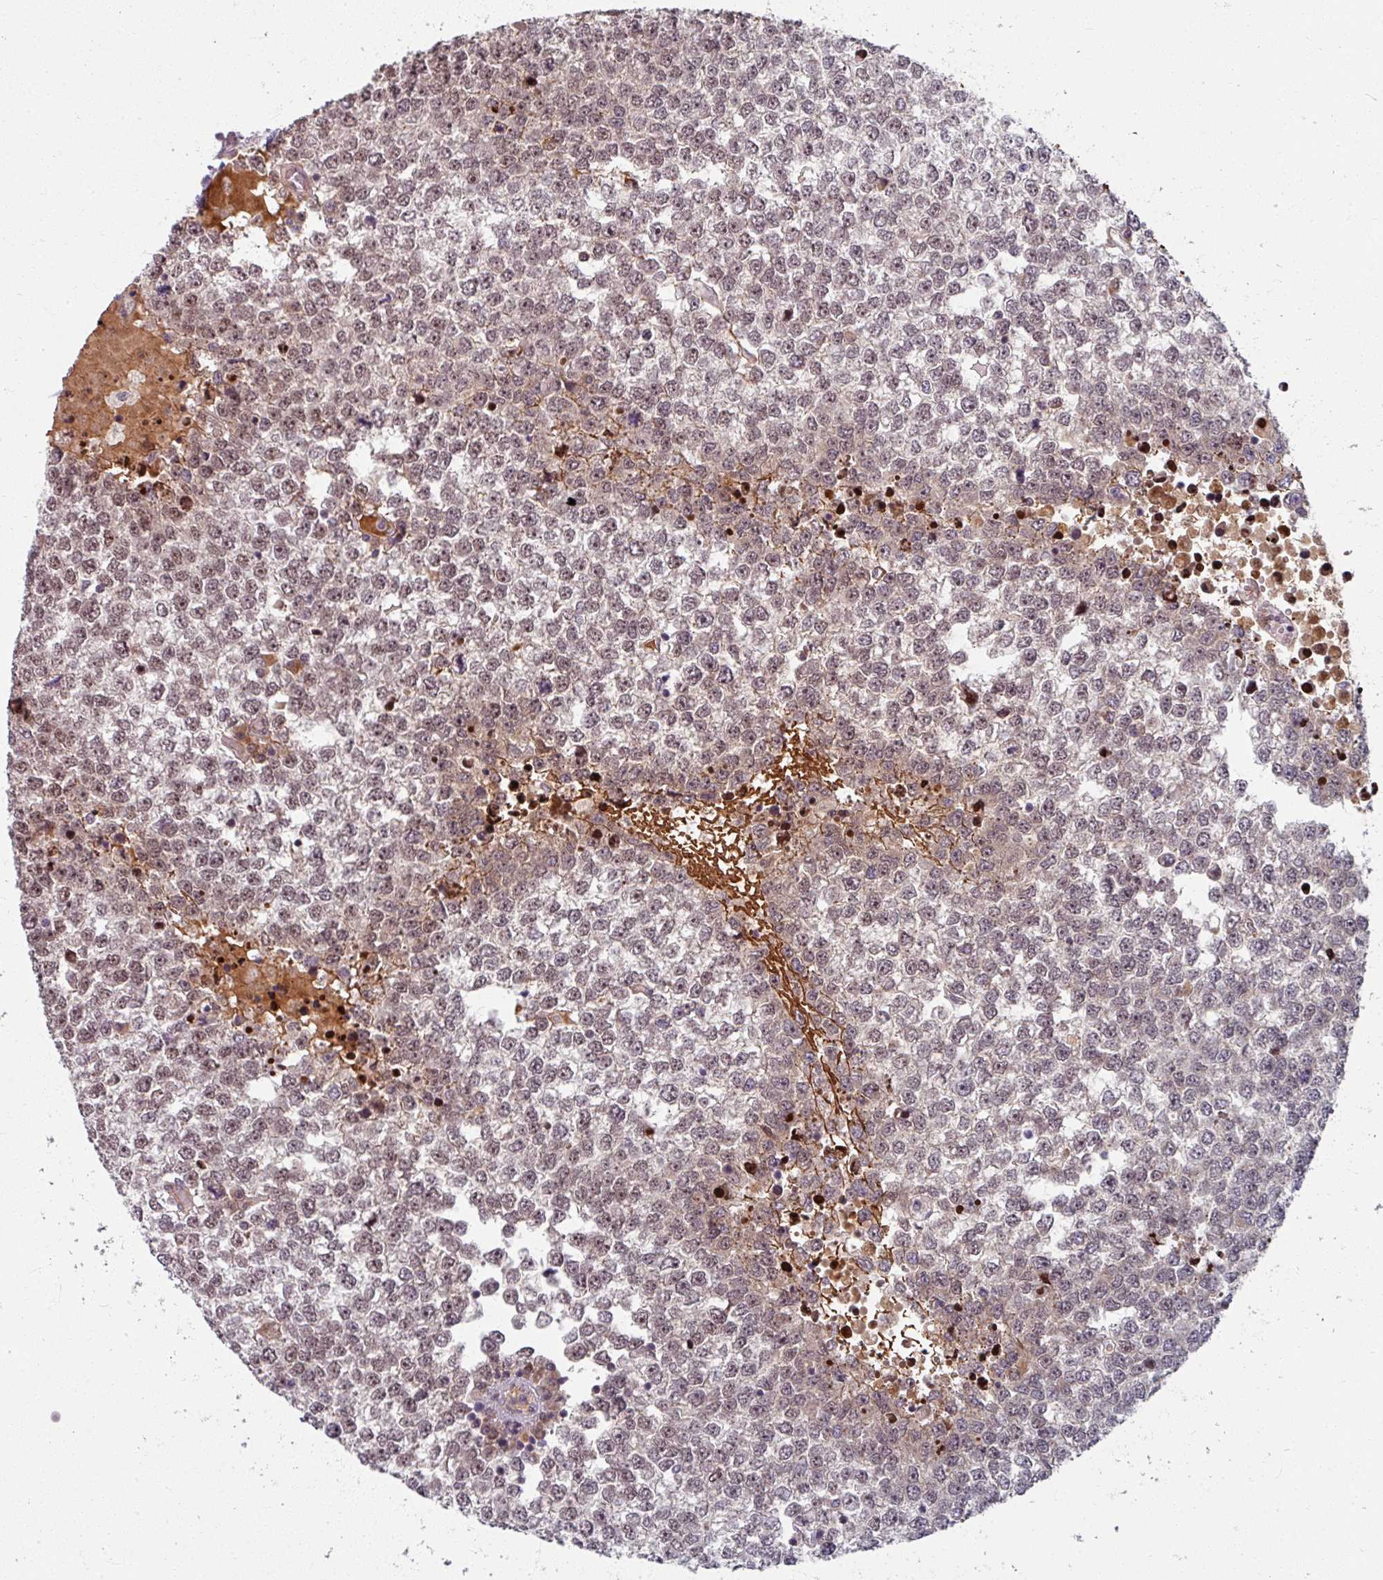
{"staining": {"intensity": "weak", "quantity": ">75%", "location": "cytoplasmic/membranous,nuclear"}, "tissue": "testis cancer", "cell_type": "Tumor cells", "image_type": "cancer", "snomed": [{"axis": "morphology", "description": "Seminoma, NOS"}, {"axis": "topography", "description": "Testis"}], "caption": "Tumor cells reveal weak cytoplasmic/membranous and nuclear positivity in about >75% of cells in testis cancer (seminoma).", "gene": "KLC3", "patient": {"sex": "male", "age": 65}}